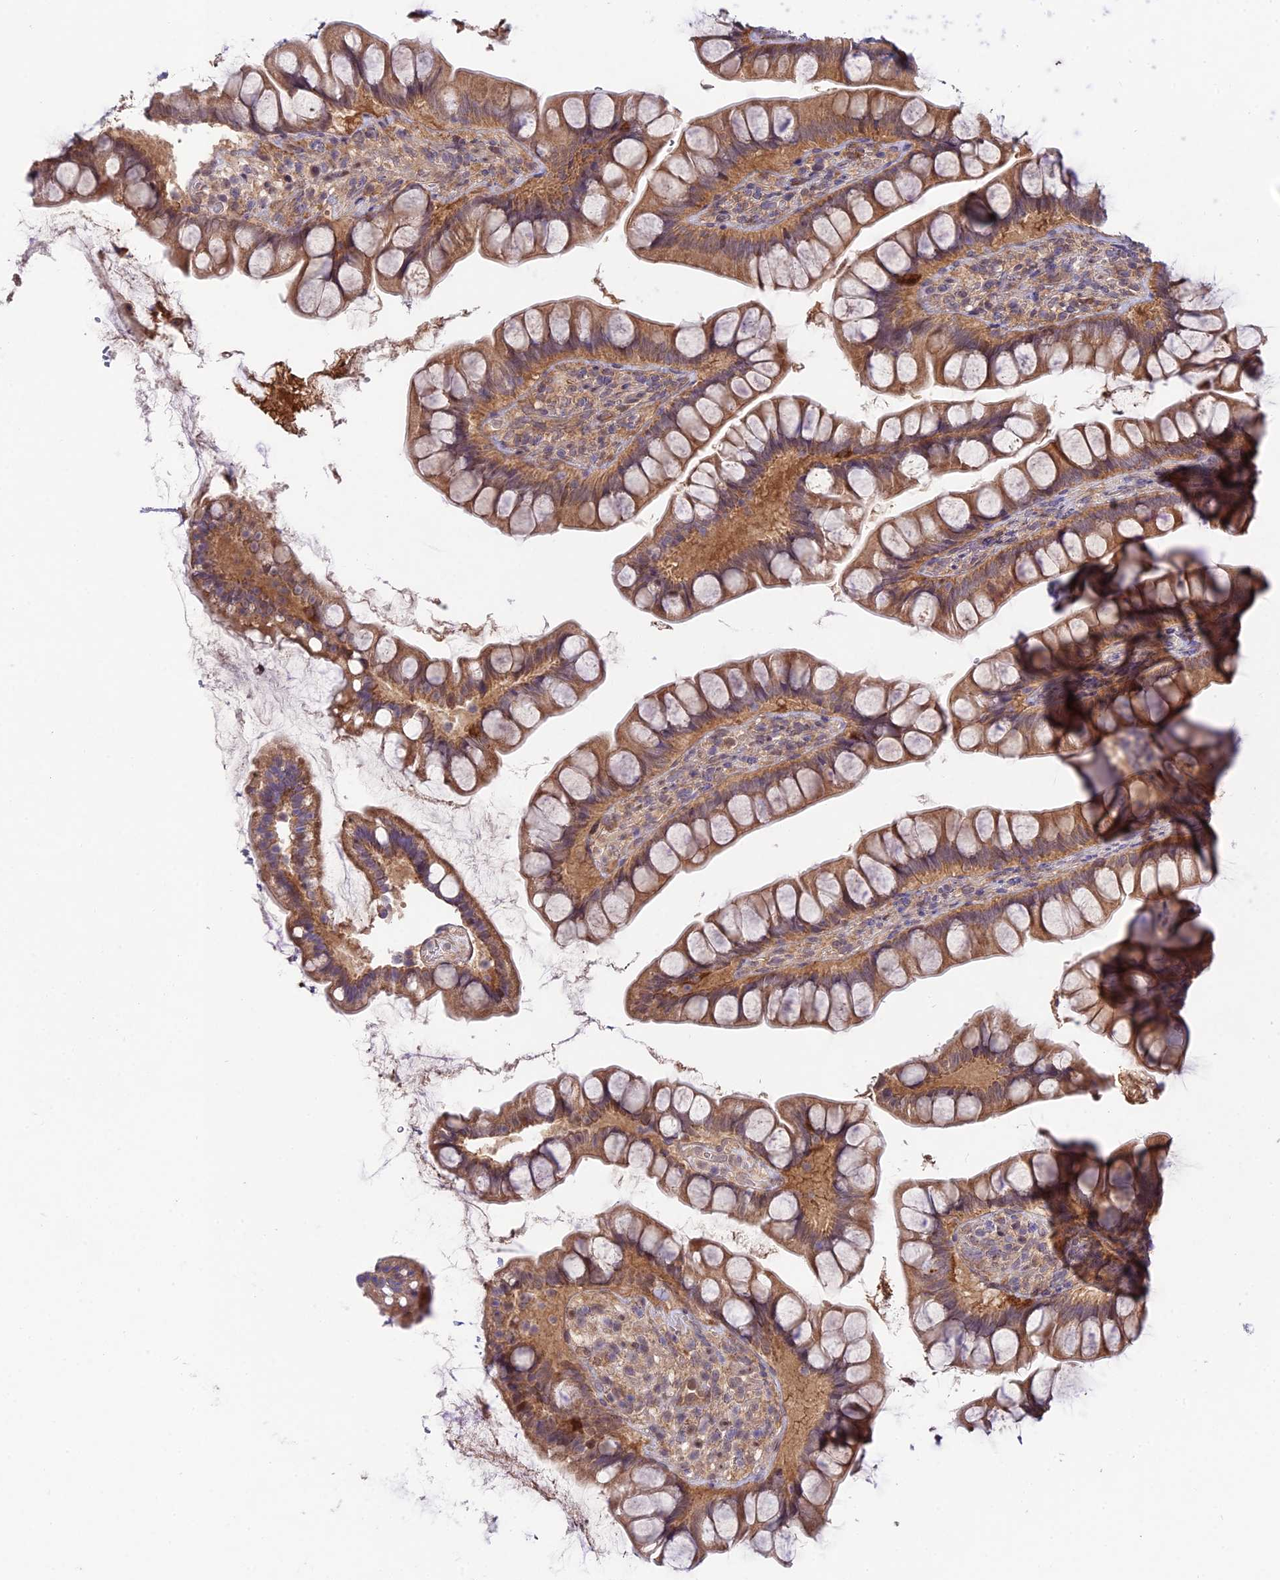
{"staining": {"intensity": "moderate", "quantity": ">75%", "location": "cytoplasmic/membranous"}, "tissue": "small intestine", "cell_type": "Glandular cells", "image_type": "normal", "snomed": [{"axis": "morphology", "description": "Normal tissue, NOS"}, {"axis": "topography", "description": "Small intestine"}], "caption": "The image shows staining of normal small intestine, revealing moderate cytoplasmic/membranous protein positivity (brown color) within glandular cells. Immunohistochemistry stains the protein of interest in brown and the nuclei are stained blue.", "gene": "TRIM40", "patient": {"sex": "male", "age": 70}}